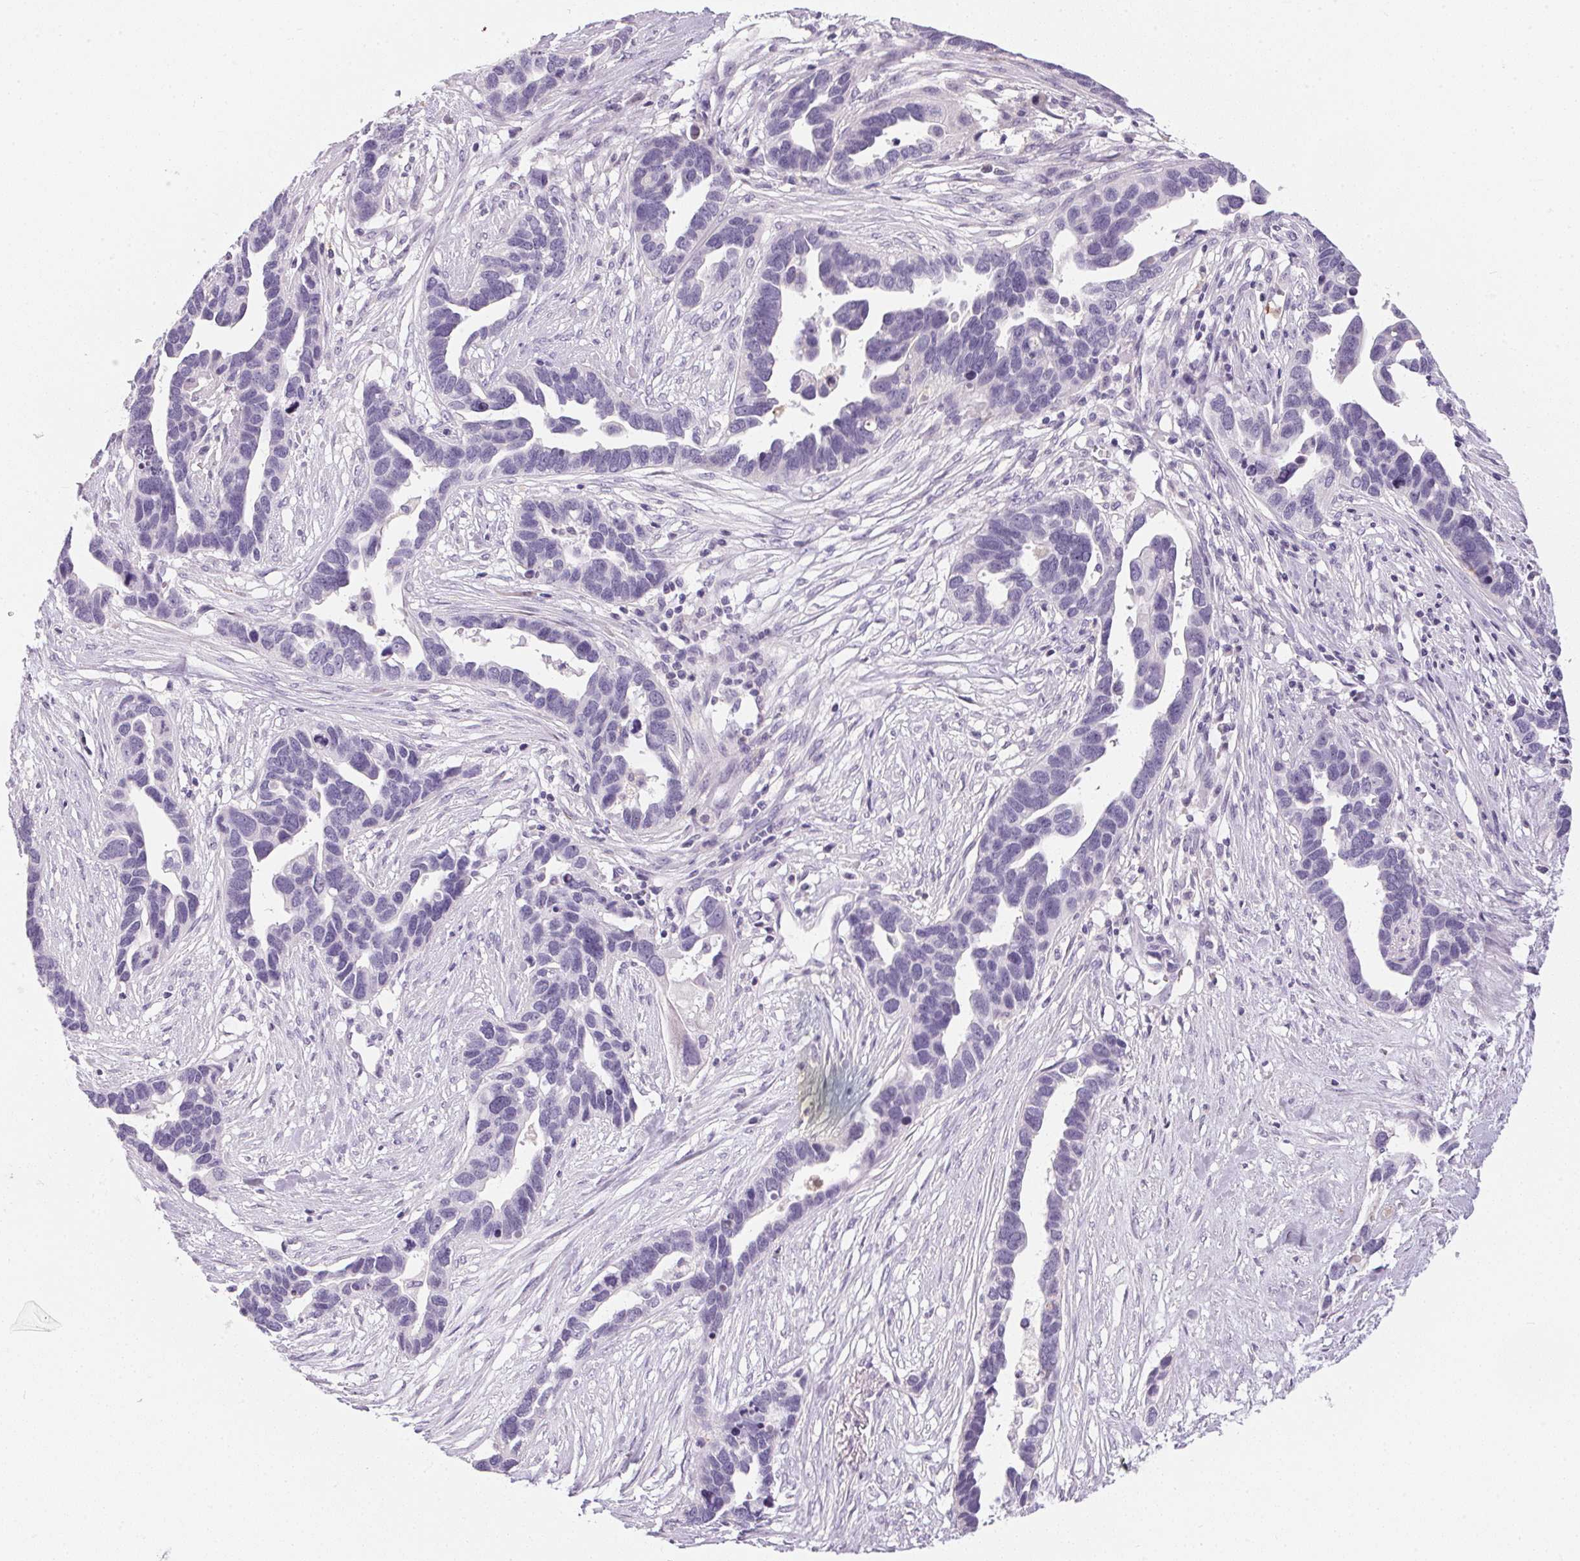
{"staining": {"intensity": "negative", "quantity": "none", "location": "none"}, "tissue": "ovarian cancer", "cell_type": "Tumor cells", "image_type": "cancer", "snomed": [{"axis": "morphology", "description": "Cystadenocarcinoma, serous, NOS"}, {"axis": "topography", "description": "Ovary"}], "caption": "Immunohistochemical staining of human ovarian serous cystadenocarcinoma exhibits no significant positivity in tumor cells.", "gene": "ECPAS", "patient": {"sex": "female", "age": 54}}